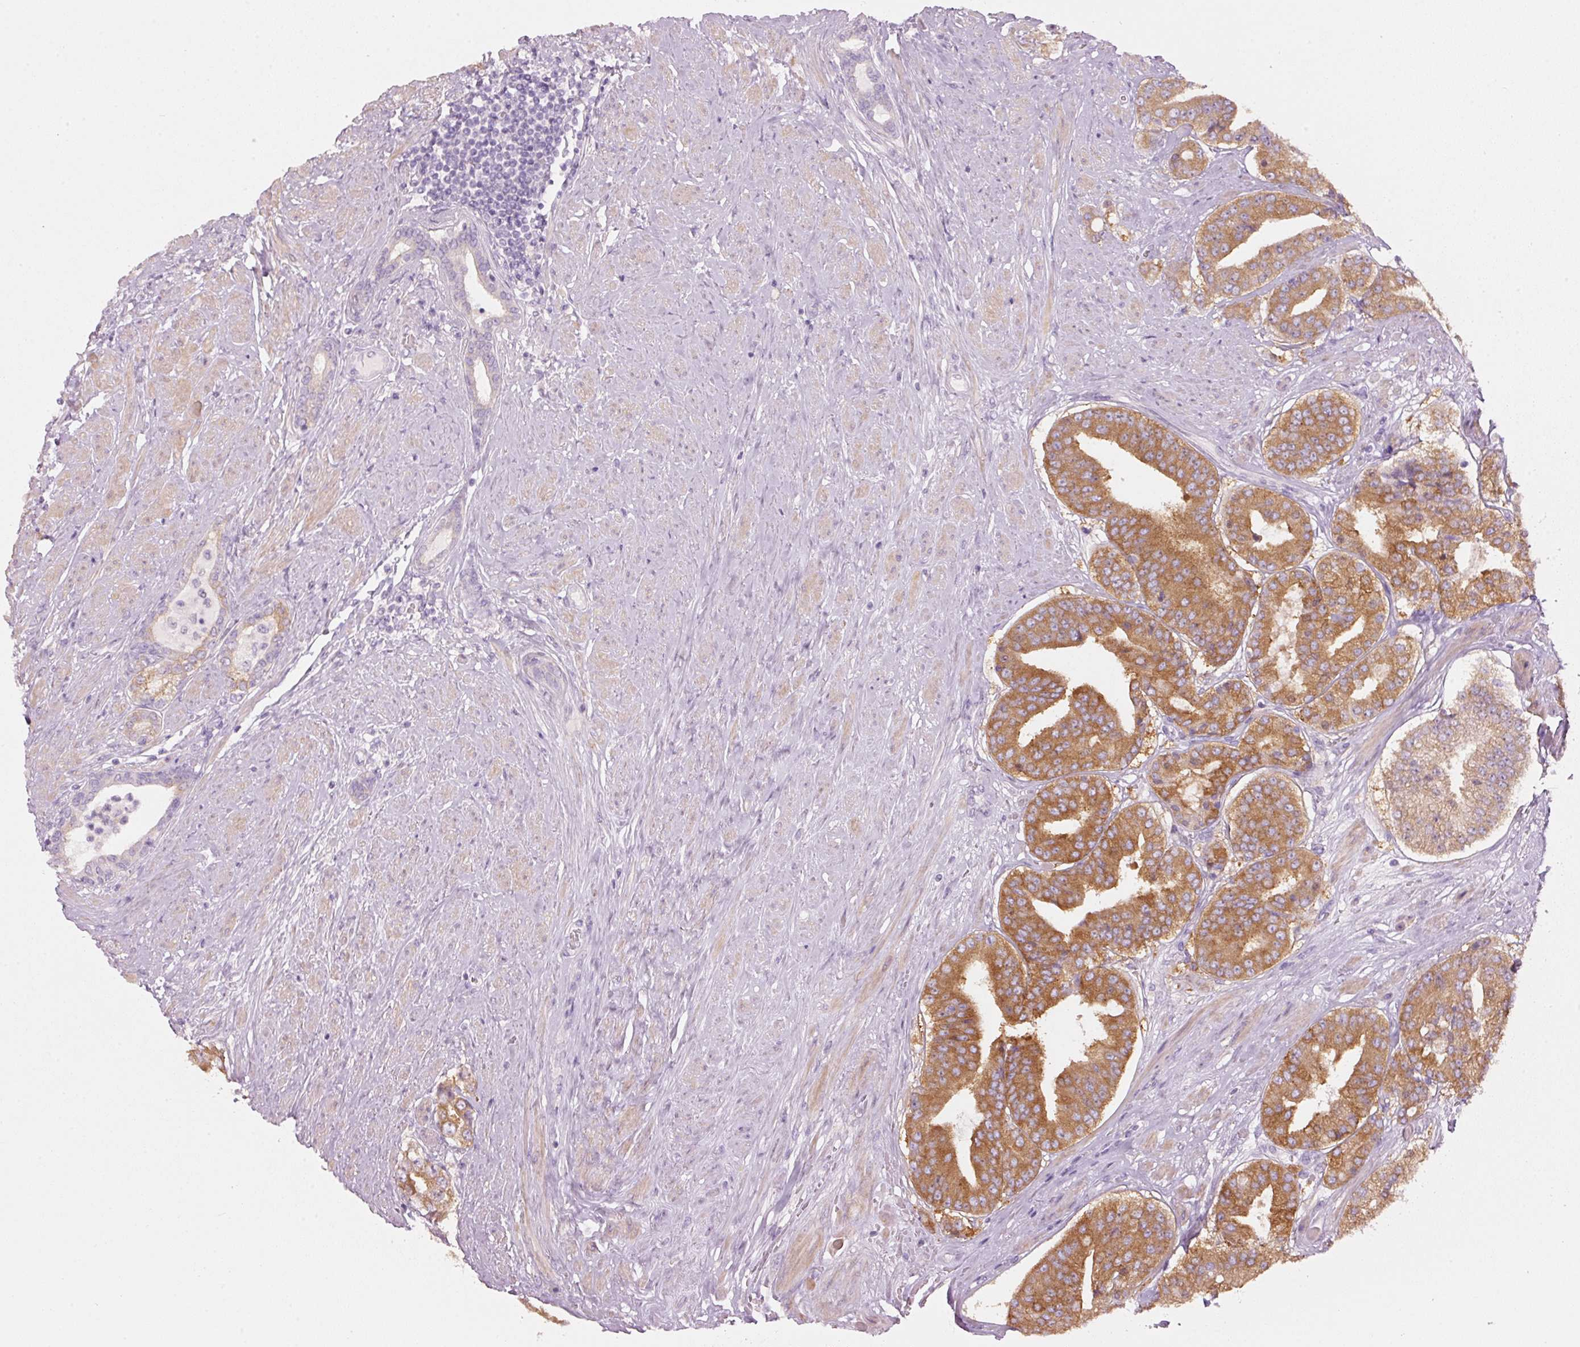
{"staining": {"intensity": "strong", "quantity": ">75%", "location": "cytoplasmic/membranous"}, "tissue": "prostate cancer", "cell_type": "Tumor cells", "image_type": "cancer", "snomed": [{"axis": "morphology", "description": "Adenocarcinoma, High grade"}, {"axis": "topography", "description": "Prostate"}], "caption": "Immunohistochemical staining of prostate high-grade adenocarcinoma displays high levels of strong cytoplasmic/membranous protein staining in about >75% of tumor cells. (IHC, brightfield microscopy, high magnification).", "gene": "PDXDC1", "patient": {"sex": "male", "age": 63}}